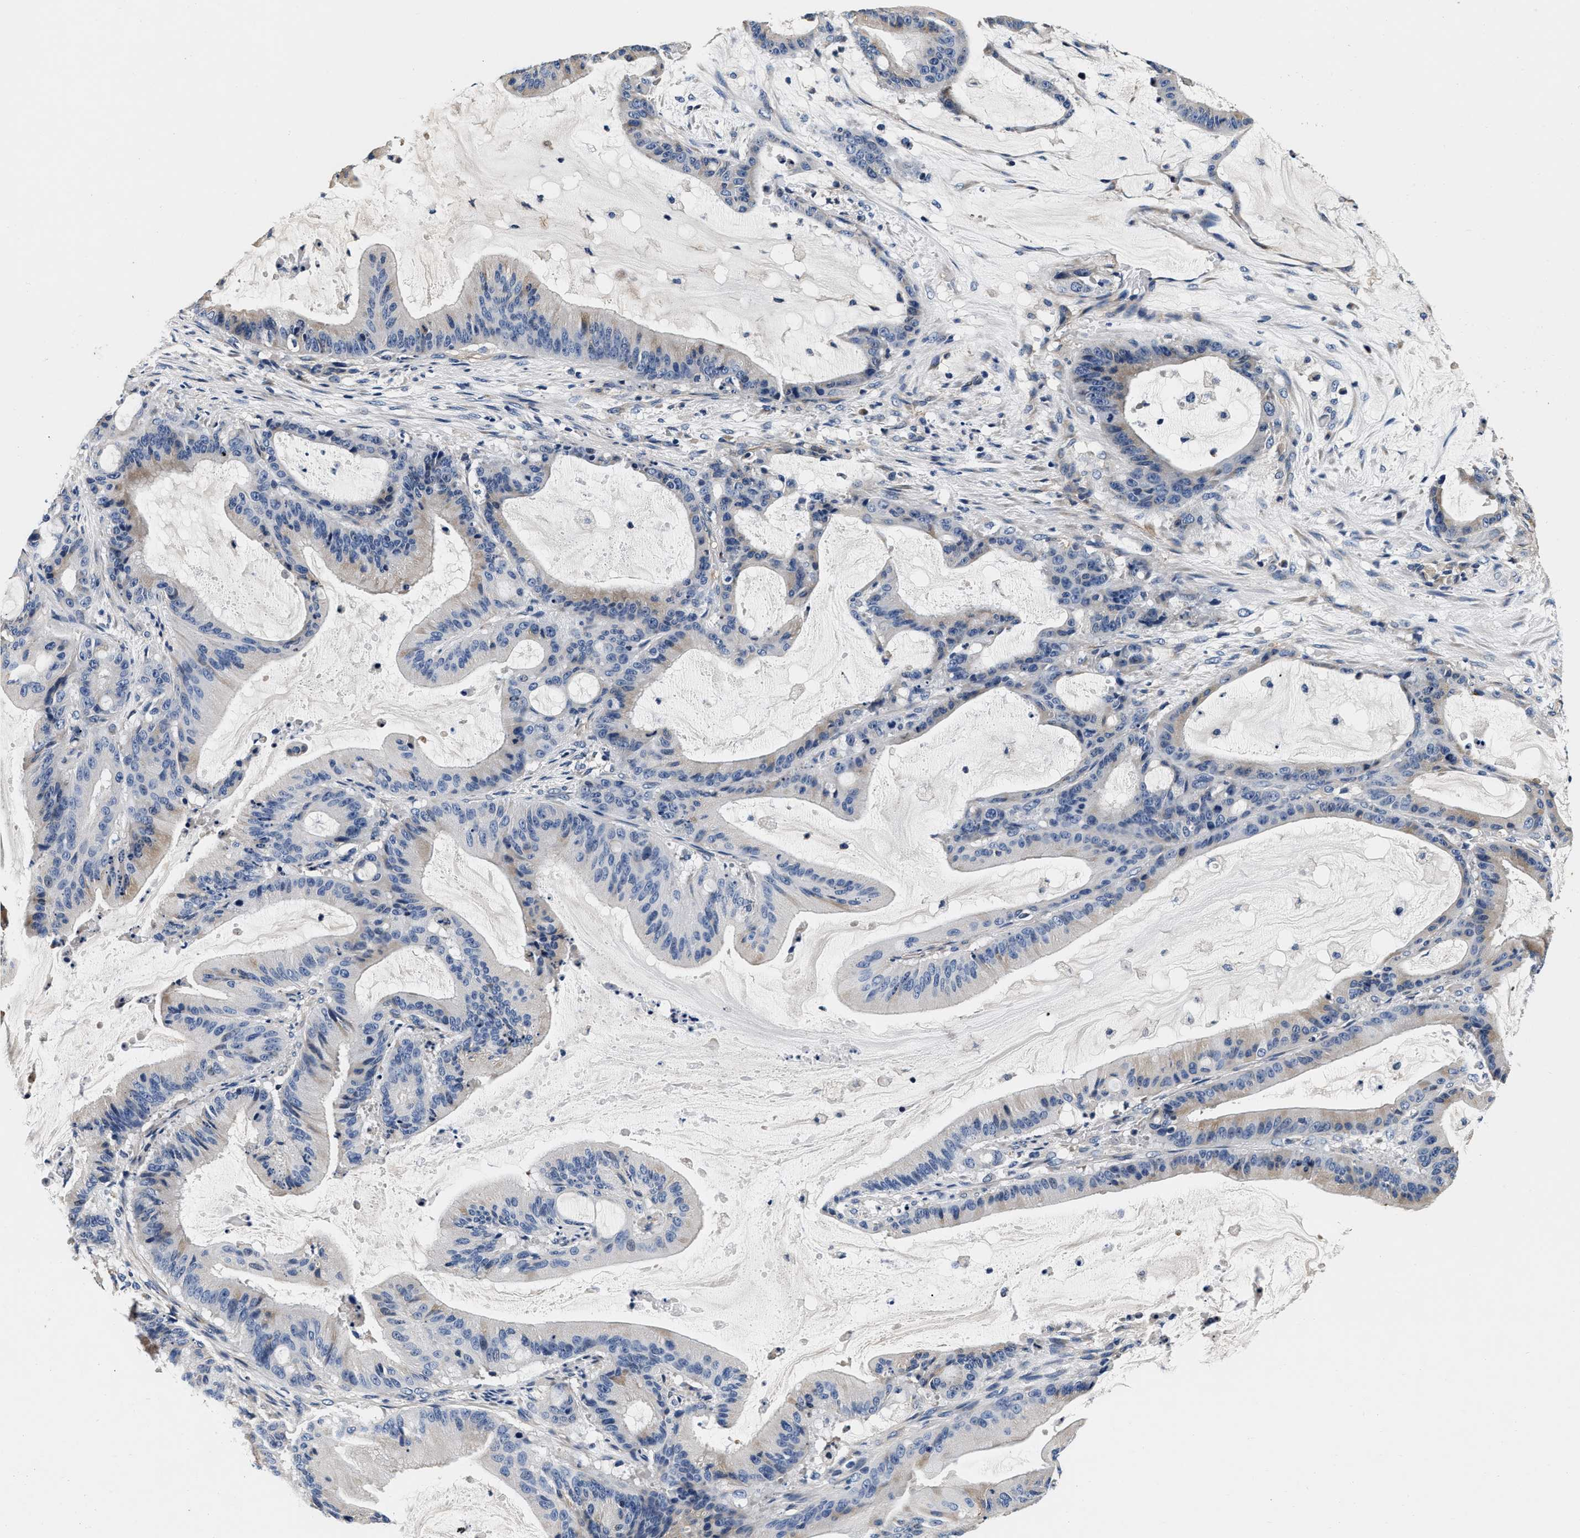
{"staining": {"intensity": "weak", "quantity": "<25%", "location": "cytoplasmic/membranous"}, "tissue": "liver cancer", "cell_type": "Tumor cells", "image_type": "cancer", "snomed": [{"axis": "morphology", "description": "Normal tissue, NOS"}, {"axis": "morphology", "description": "Cholangiocarcinoma"}, {"axis": "topography", "description": "Liver"}, {"axis": "topography", "description": "Peripheral nerve tissue"}], "caption": "Immunohistochemistry histopathology image of liver cancer (cholangiocarcinoma) stained for a protein (brown), which exhibits no expression in tumor cells.", "gene": "ABCG8", "patient": {"sex": "female", "age": 73}}